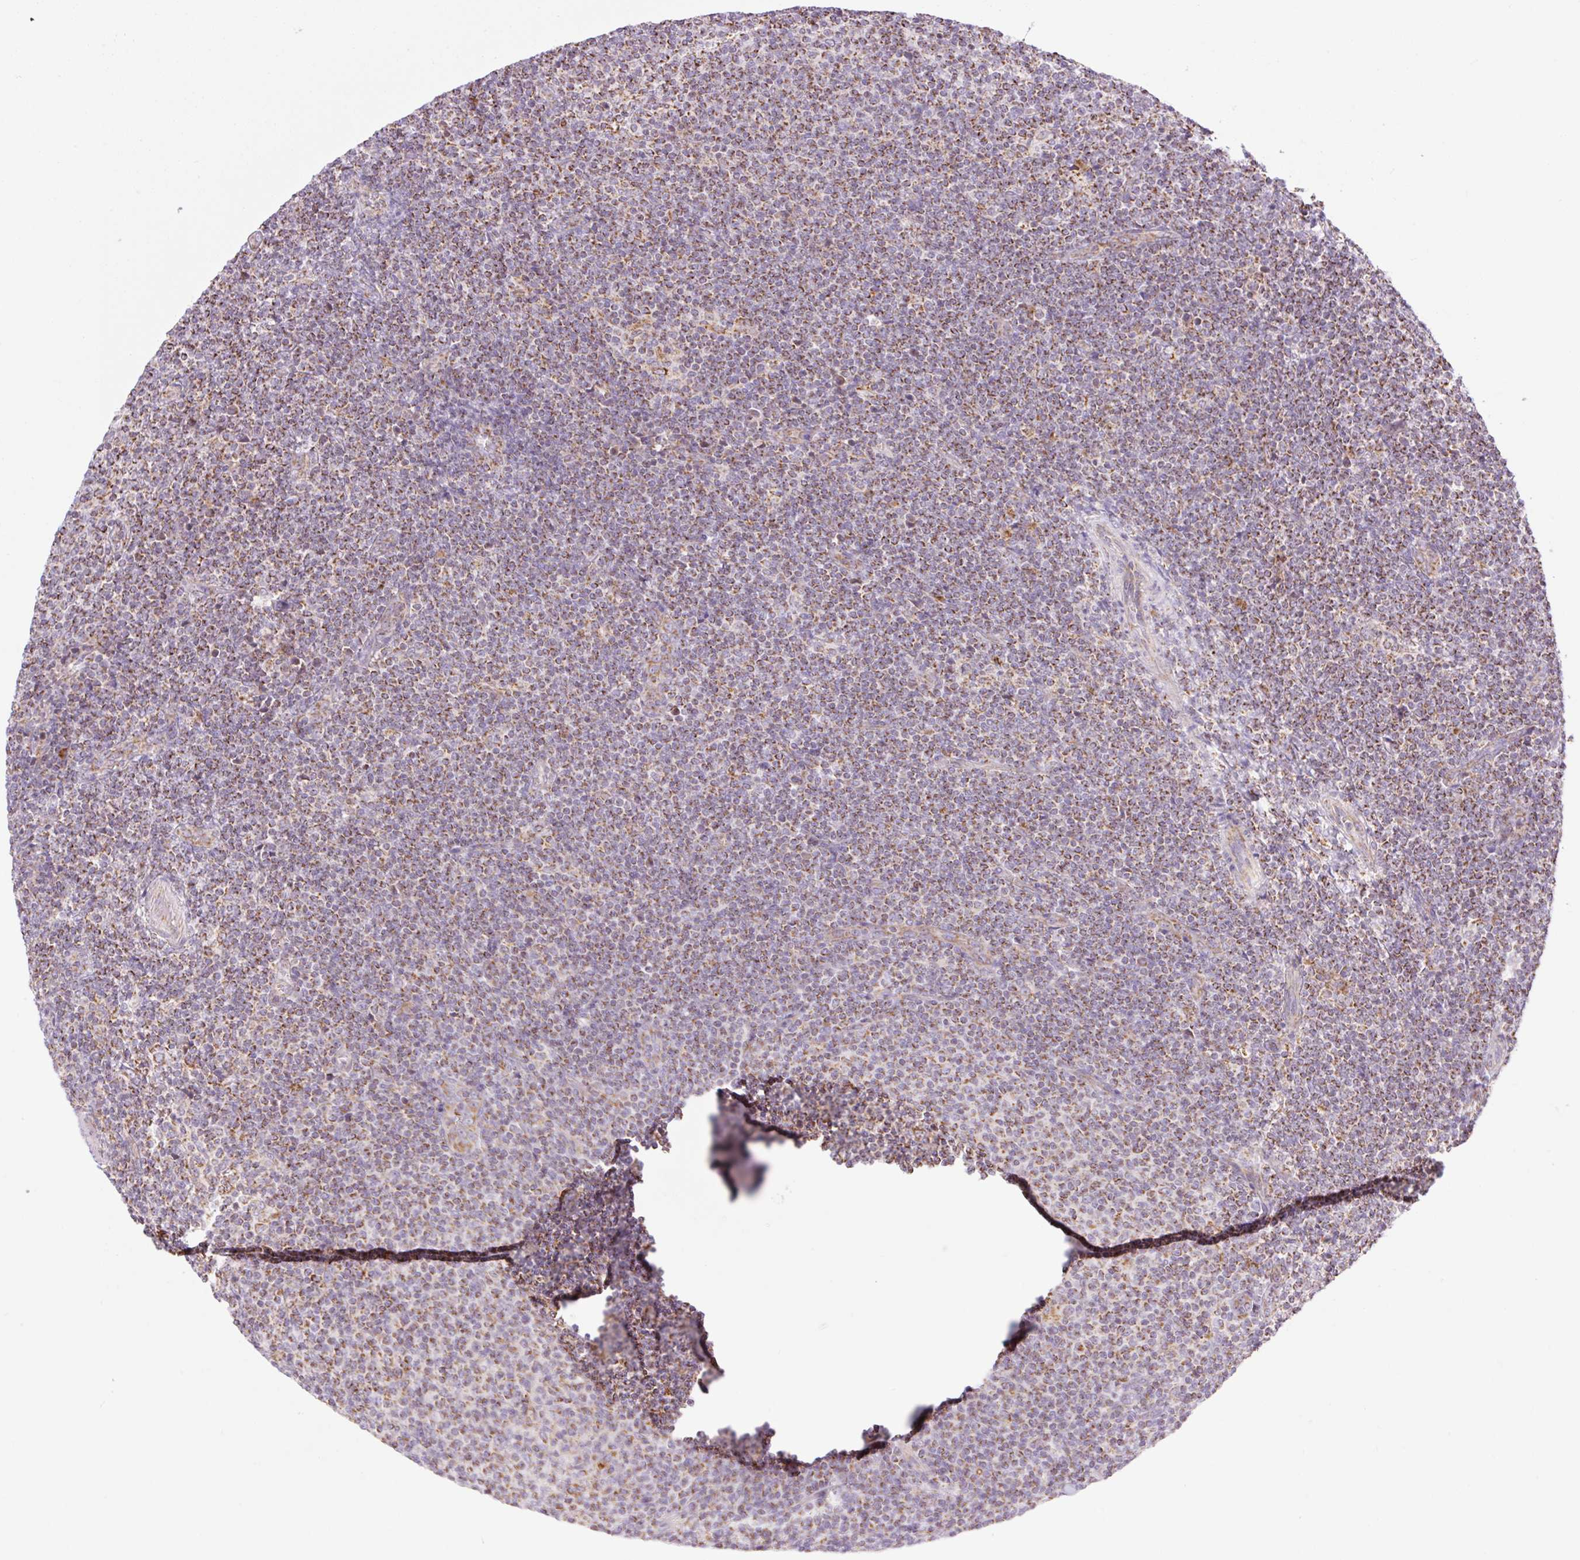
{"staining": {"intensity": "moderate", "quantity": ">75%", "location": "cytoplasmic/membranous"}, "tissue": "lymphoma", "cell_type": "Tumor cells", "image_type": "cancer", "snomed": [{"axis": "morphology", "description": "Malignant lymphoma, non-Hodgkin's type, Low grade"}, {"axis": "topography", "description": "Lymph node"}], "caption": "The micrograph demonstrates immunohistochemical staining of lymphoma. There is moderate cytoplasmic/membranous staining is appreciated in about >75% of tumor cells.", "gene": "GOSR2", "patient": {"sex": "male", "age": 66}}